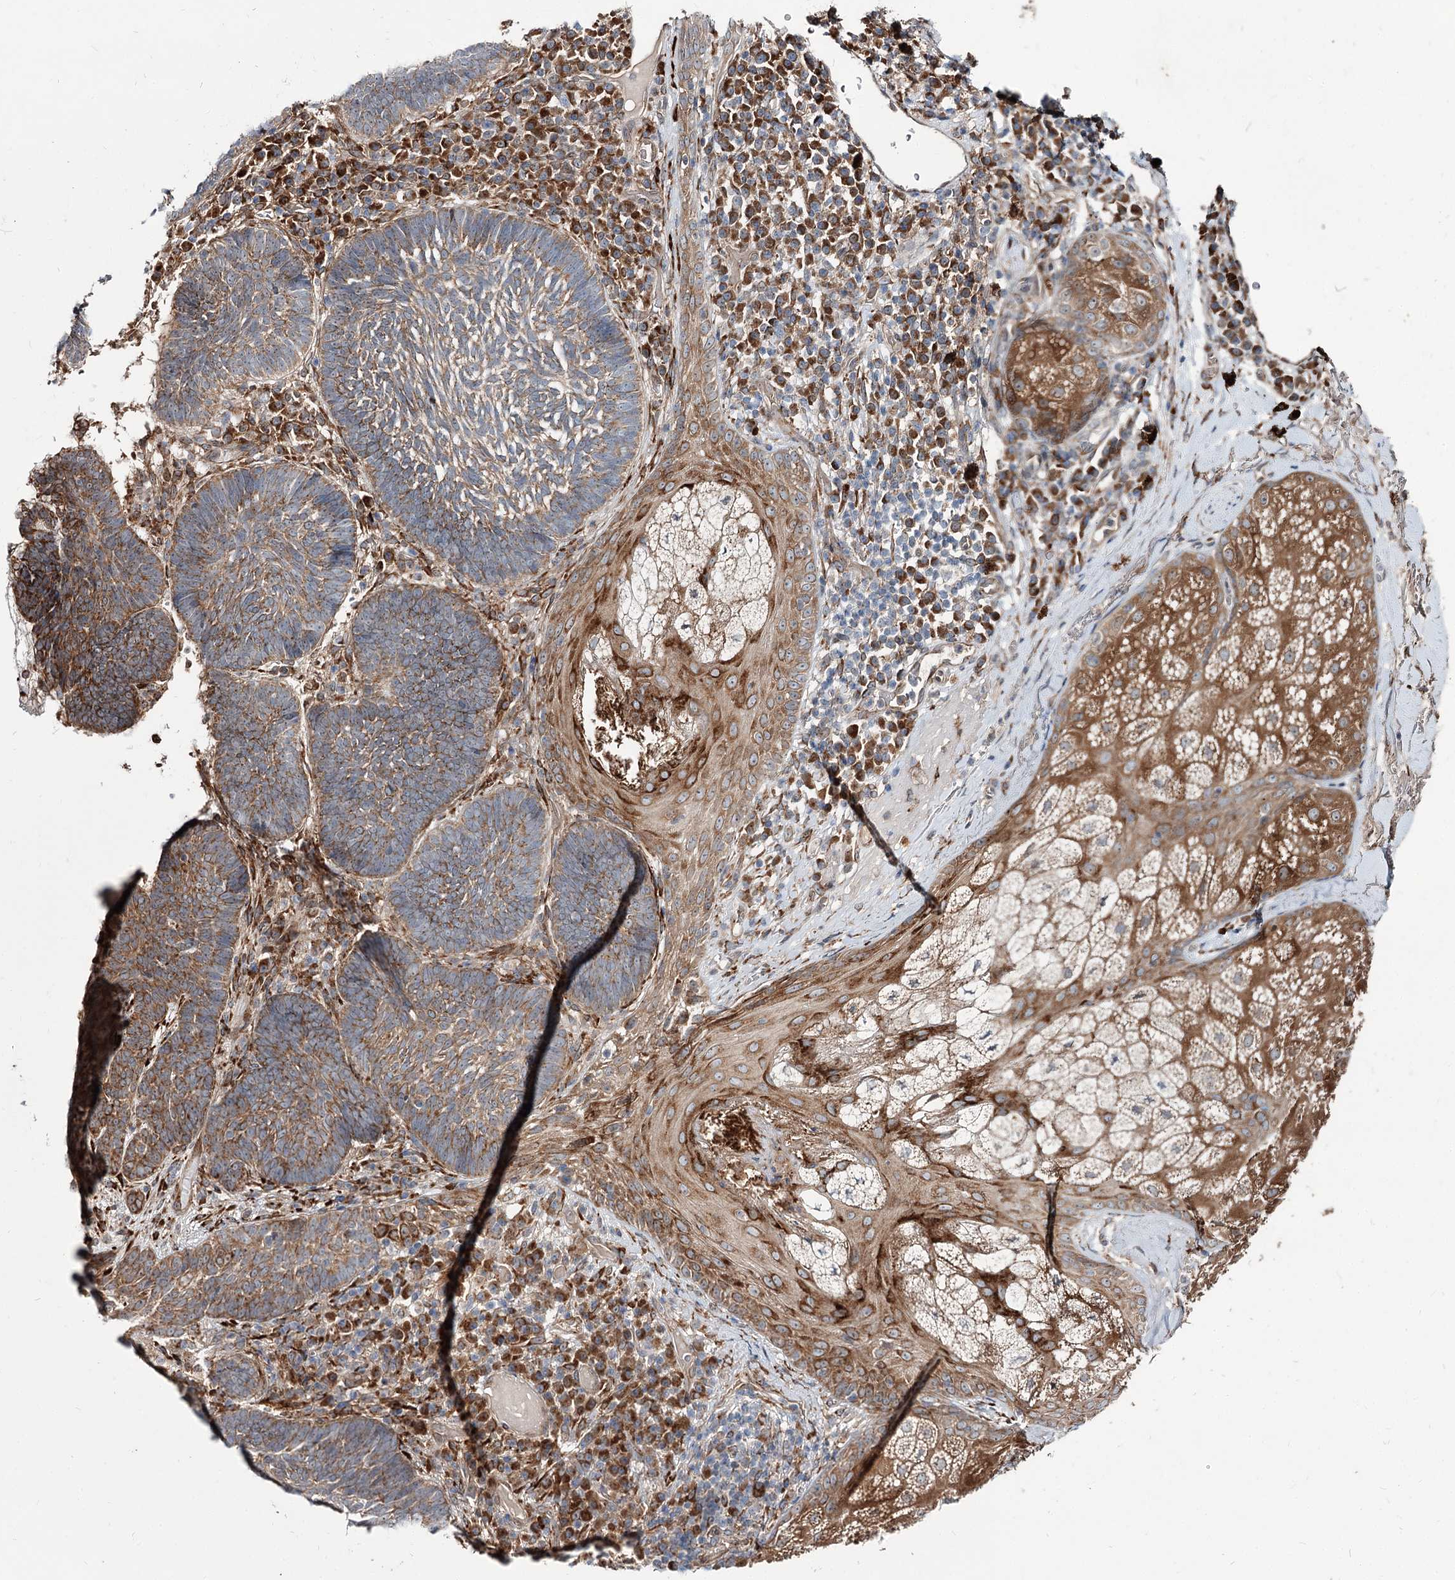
{"staining": {"intensity": "moderate", "quantity": ">75%", "location": "cytoplasmic/membranous"}, "tissue": "skin cancer", "cell_type": "Tumor cells", "image_type": "cancer", "snomed": [{"axis": "morphology", "description": "Basal cell carcinoma"}, {"axis": "topography", "description": "Skin"}], "caption": "Protein expression analysis of basal cell carcinoma (skin) displays moderate cytoplasmic/membranous expression in approximately >75% of tumor cells.", "gene": "SPART", "patient": {"sex": "male", "age": 88}}